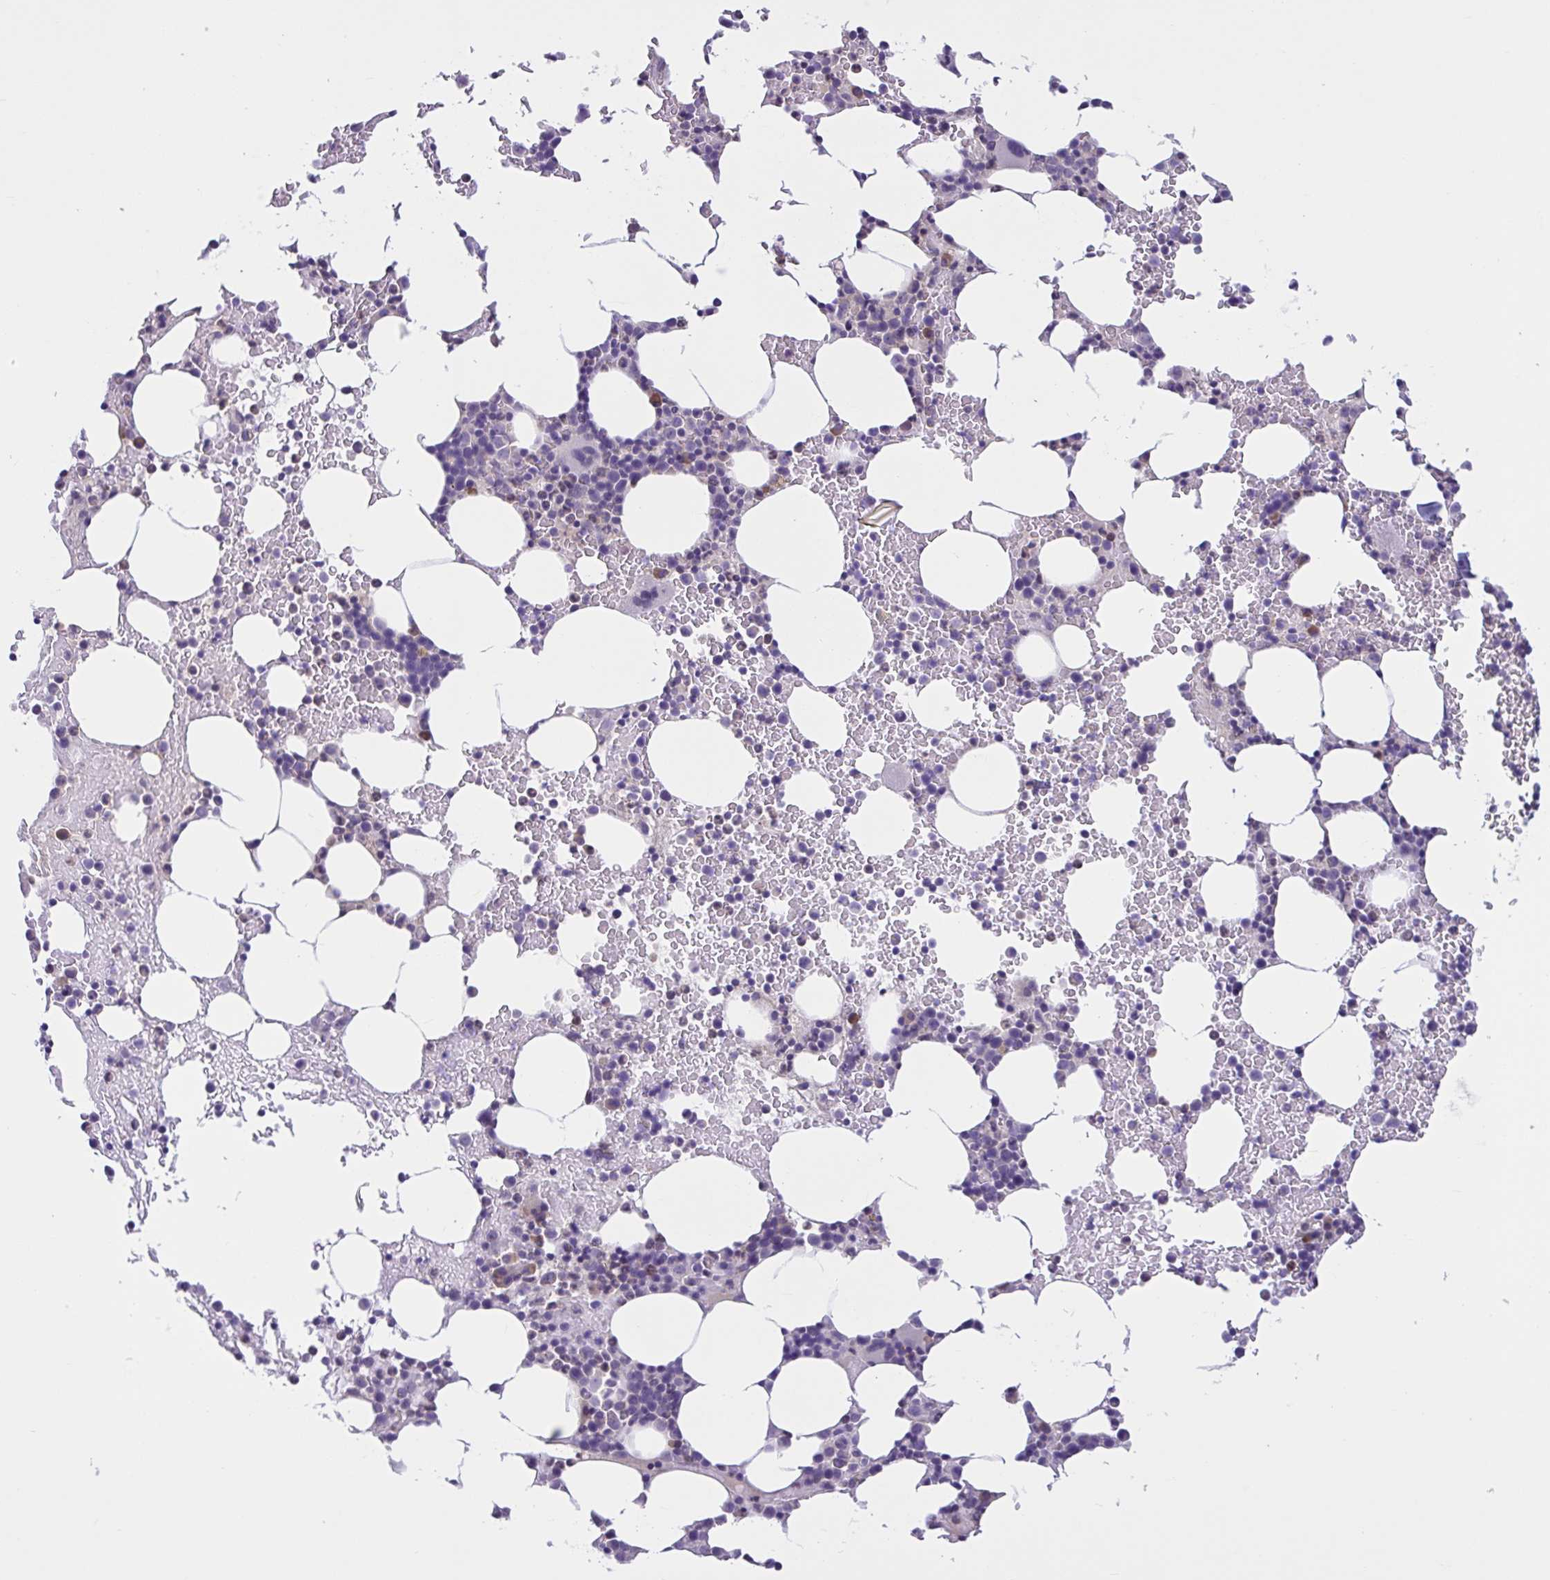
{"staining": {"intensity": "negative", "quantity": "none", "location": "none"}, "tissue": "bone marrow", "cell_type": "Hematopoietic cells", "image_type": "normal", "snomed": [{"axis": "morphology", "description": "Normal tissue, NOS"}, {"axis": "topography", "description": "Bone marrow"}], "caption": "Hematopoietic cells show no significant protein expression in unremarkable bone marrow. (DAB (3,3'-diaminobenzidine) immunohistochemistry (IHC) with hematoxylin counter stain).", "gene": "WNT9B", "patient": {"sex": "female", "age": 62}}